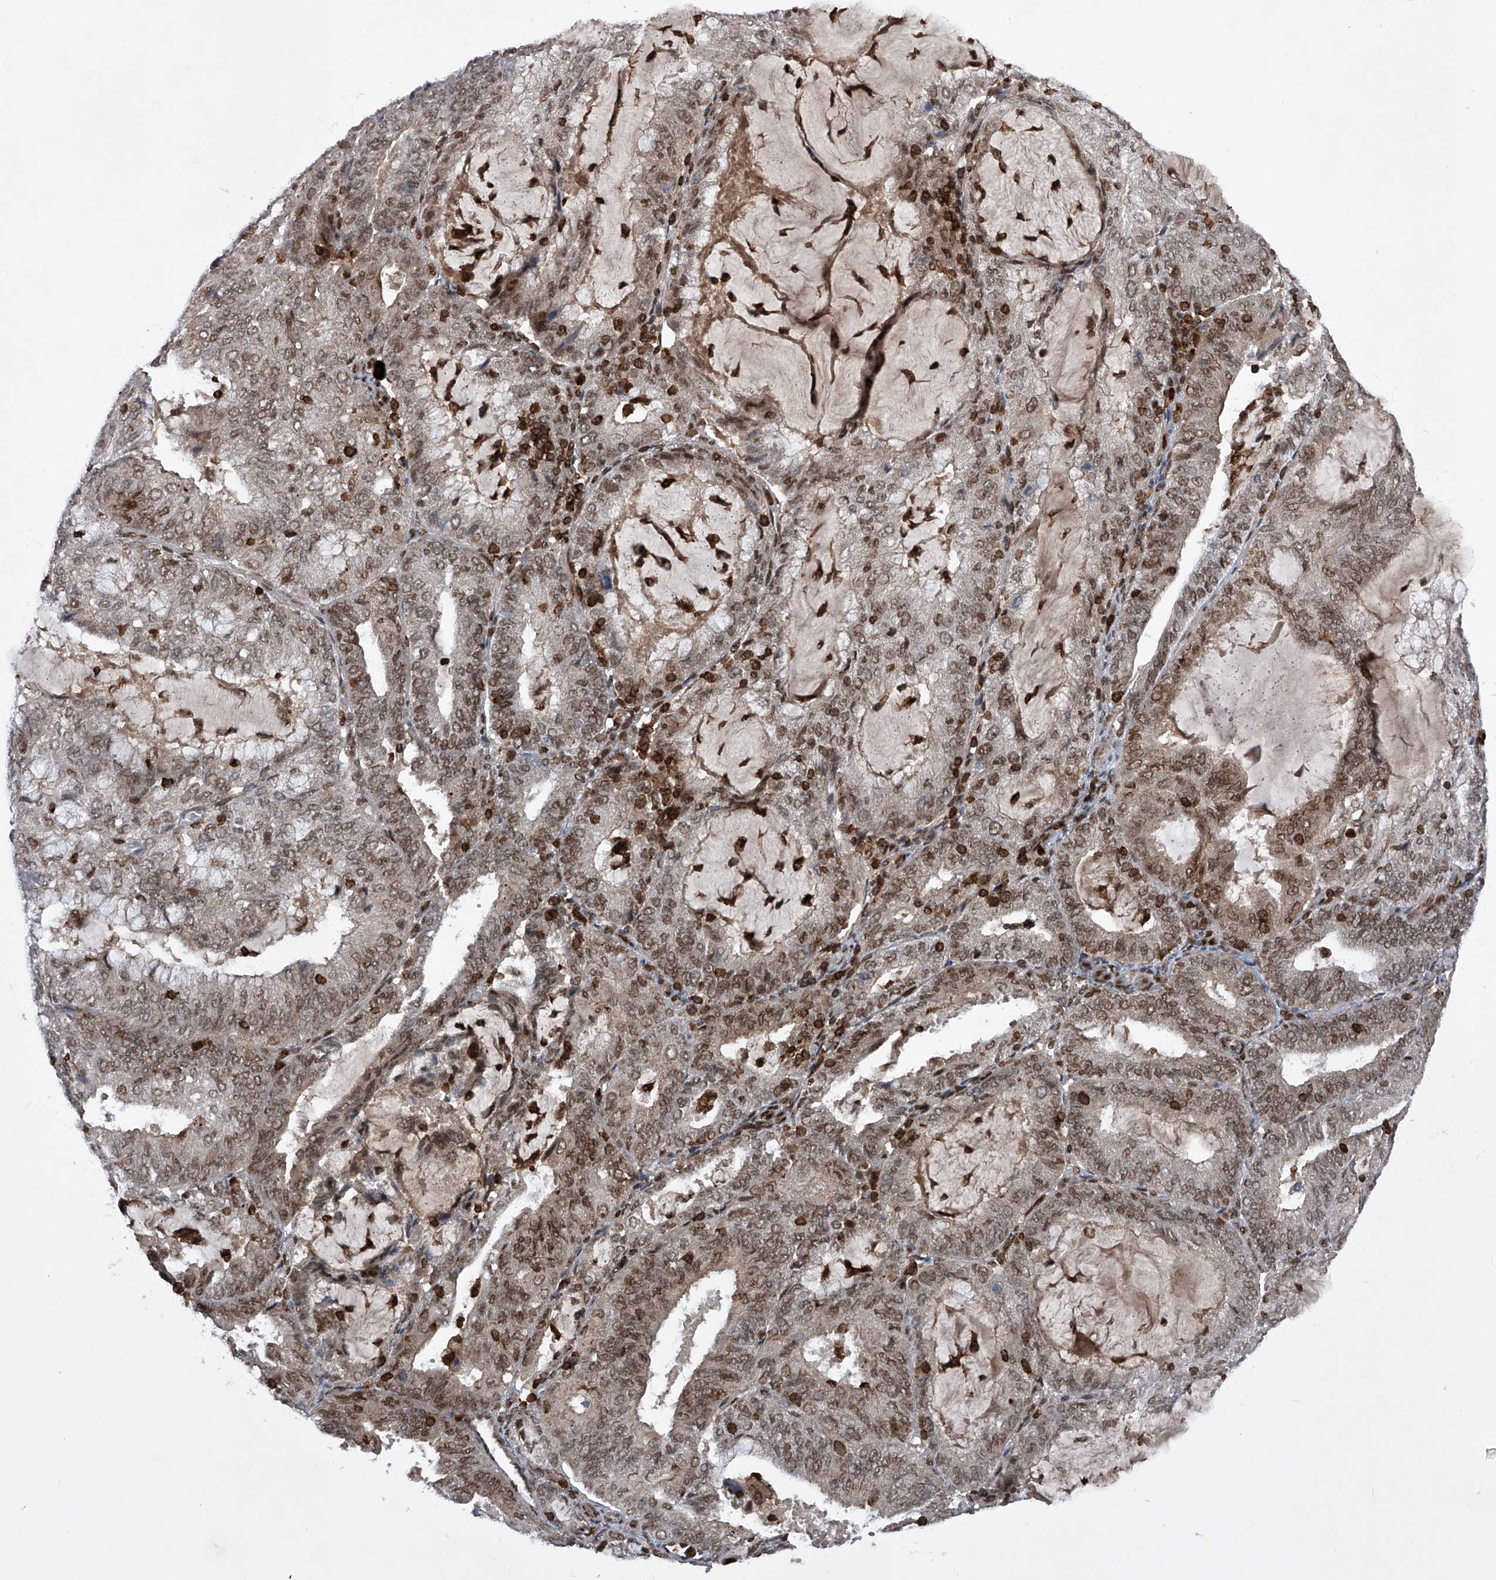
{"staining": {"intensity": "moderate", "quantity": ">75%", "location": "nuclear"}, "tissue": "endometrial cancer", "cell_type": "Tumor cells", "image_type": "cancer", "snomed": [{"axis": "morphology", "description": "Adenocarcinoma, NOS"}, {"axis": "topography", "description": "Endometrium"}], "caption": "Human adenocarcinoma (endometrial) stained with a protein marker demonstrates moderate staining in tumor cells.", "gene": "ZNF280D", "patient": {"sex": "female", "age": 81}}